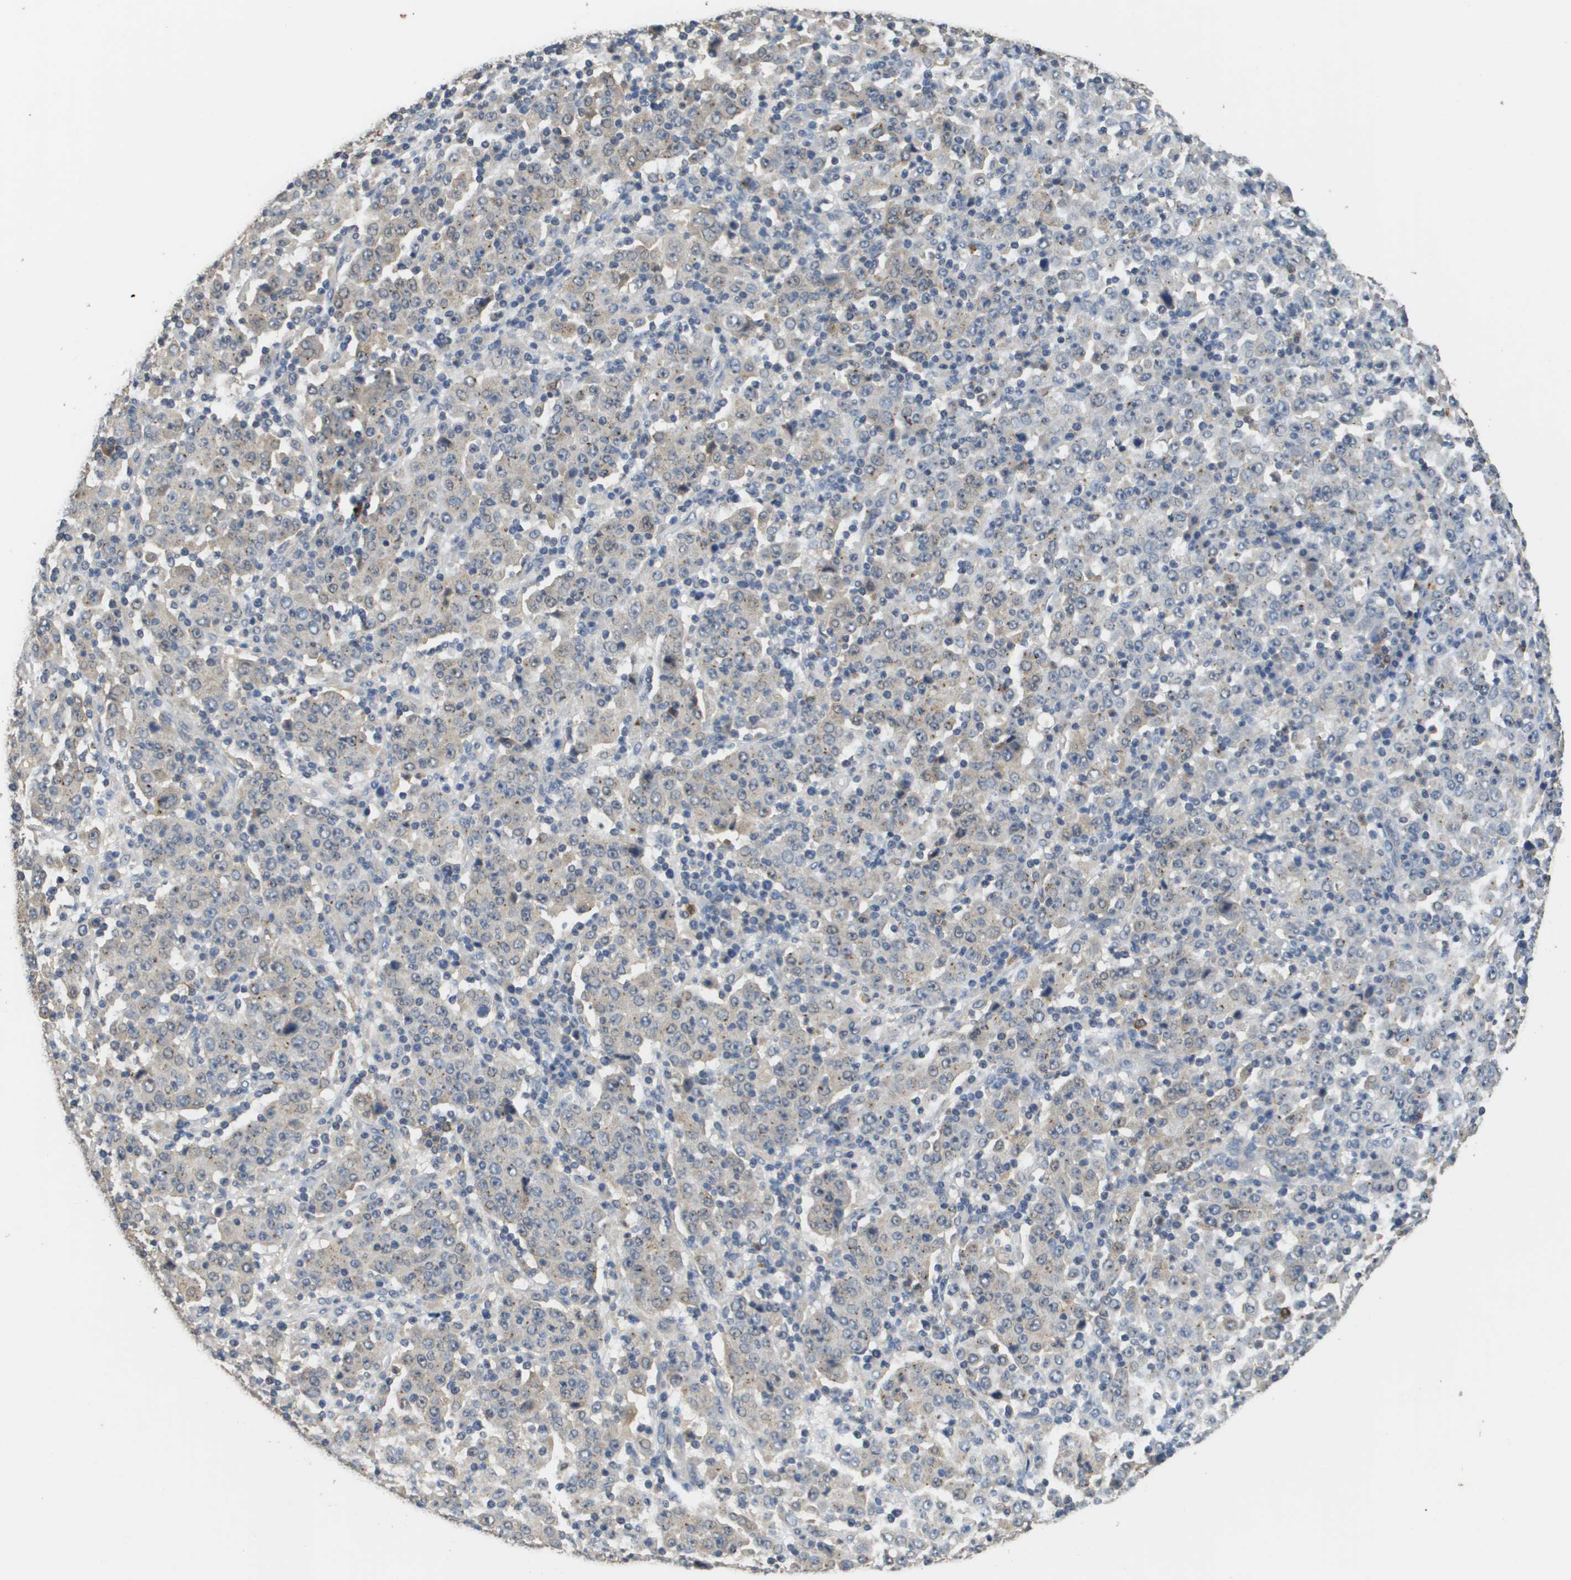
{"staining": {"intensity": "negative", "quantity": "none", "location": "none"}, "tissue": "stomach cancer", "cell_type": "Tumor cells", "image_type": "cancer", "snomed": [{"axis": "morphology", "description": "Normal tissue, NOS"}, {"axis": "morphology", "description": "Adenocarcinoma, NOS"}, {"axis": "topography", "description": "Stomach, upper"}, {"axis": "topography", "description": "Stomach"}], "caption": "High magnification brightfield microscopy of stomach cancer stained with DAB (3,3'-diaminobenzidine) (brown) and counterstained with hematoxylin (blue): tumor cells show no significant staining. The staining was performed using DAB to visualize the protein expression in brown, while the nuclei were stained in blue with hematoxylin (Magnification: 20x).", "gene": "RAB27B", "patient": {"sex": "male", "age": 59}}